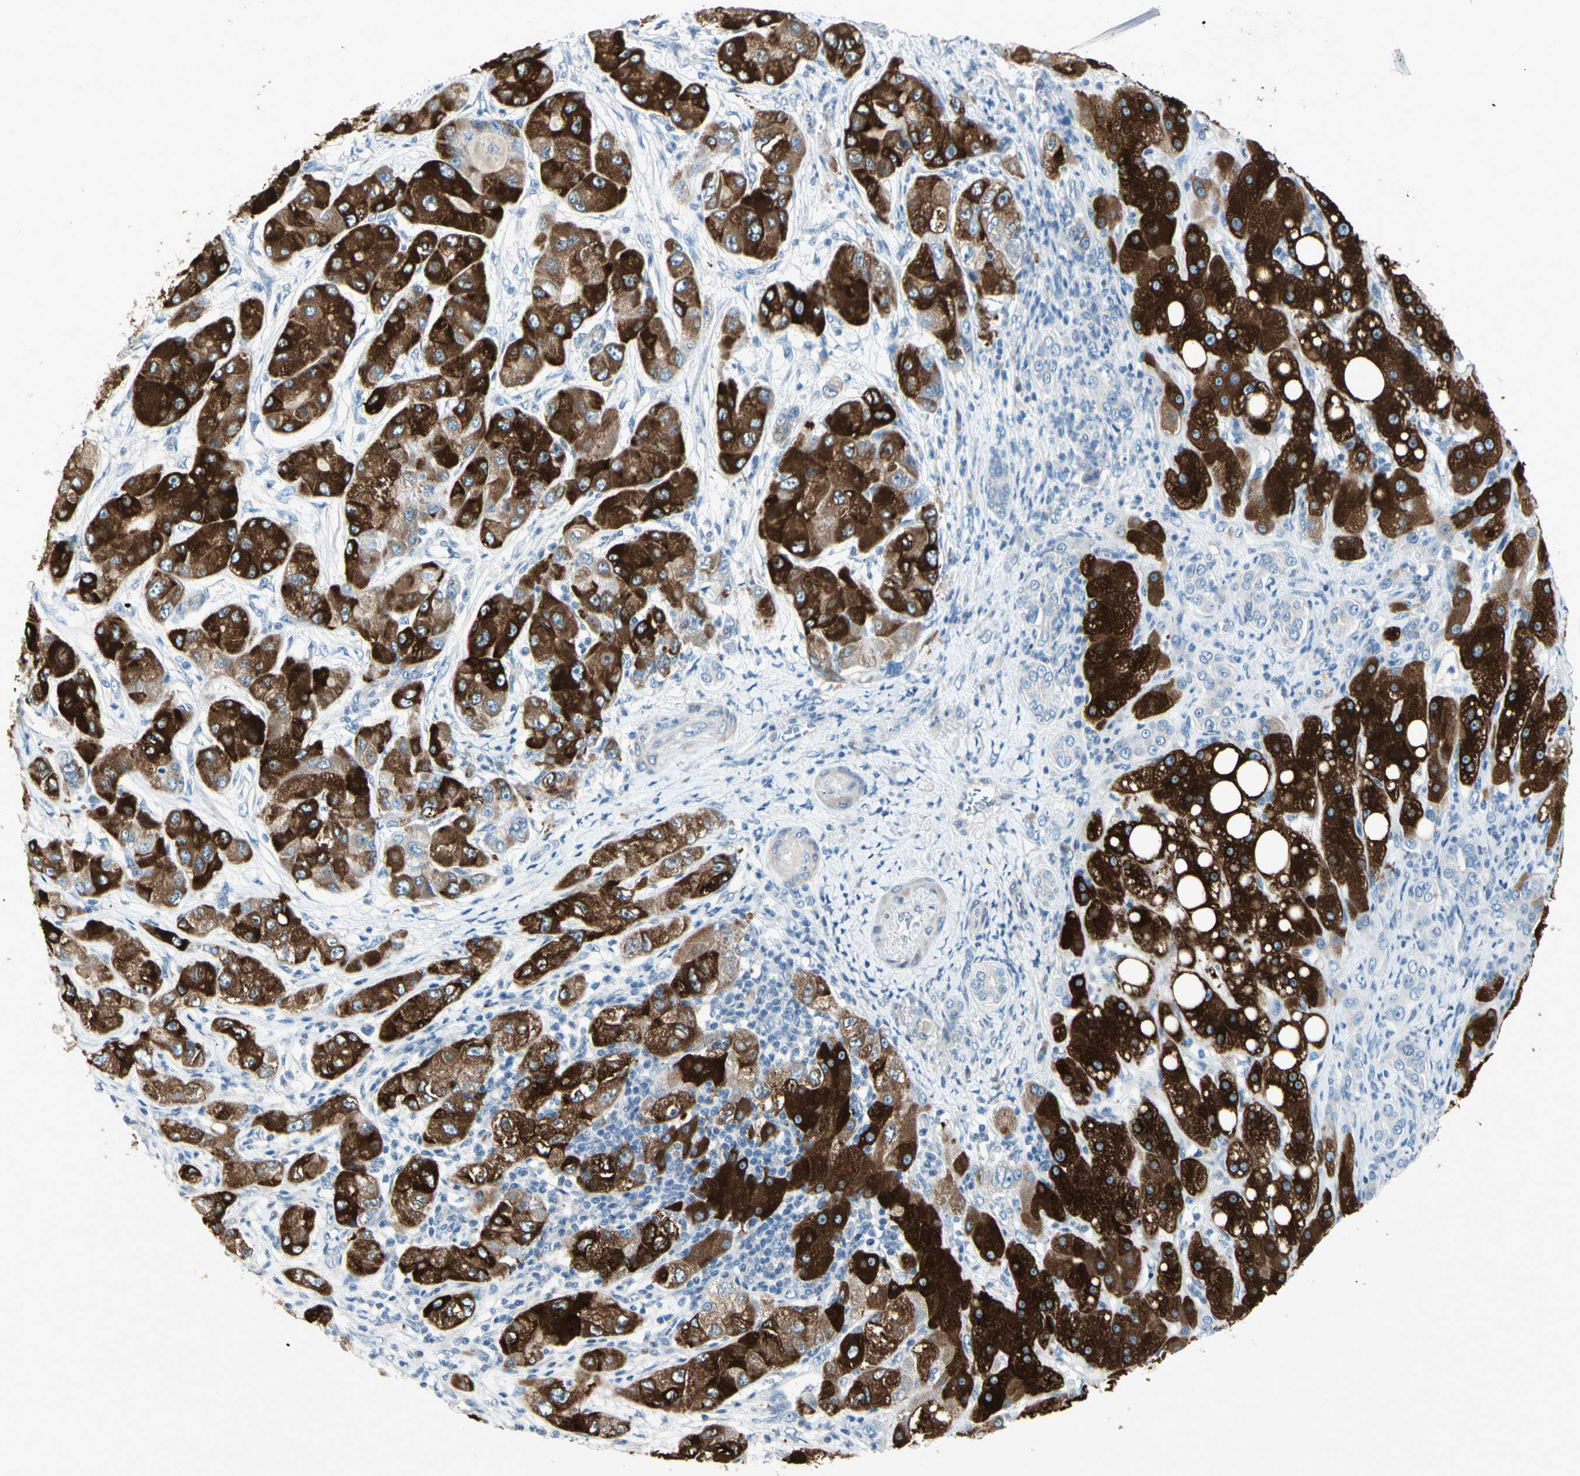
{"staining": {"intensity": "strong", "quantity": ">75%", "location": "cytoplasmic/membranous"}, "tissue": "liver cancer", "cell_type": "Tumor cells", "image_type": "cancer", "snomed": [{"axis": "morphology", "description": "Carcinoma, Hepatocellular, NOS"}, {"axis": "topography", "description": "Liver"}], "caption": "This is an image of immunohistochemistry (IHC) staining of liver cancer (hepatocellular carcinoma), which shows strong positivity in the cytoplasmic/membranous of tumor cells.", "gene": "CYP2E1", "patient": {"sex": "male", "age": 80}}